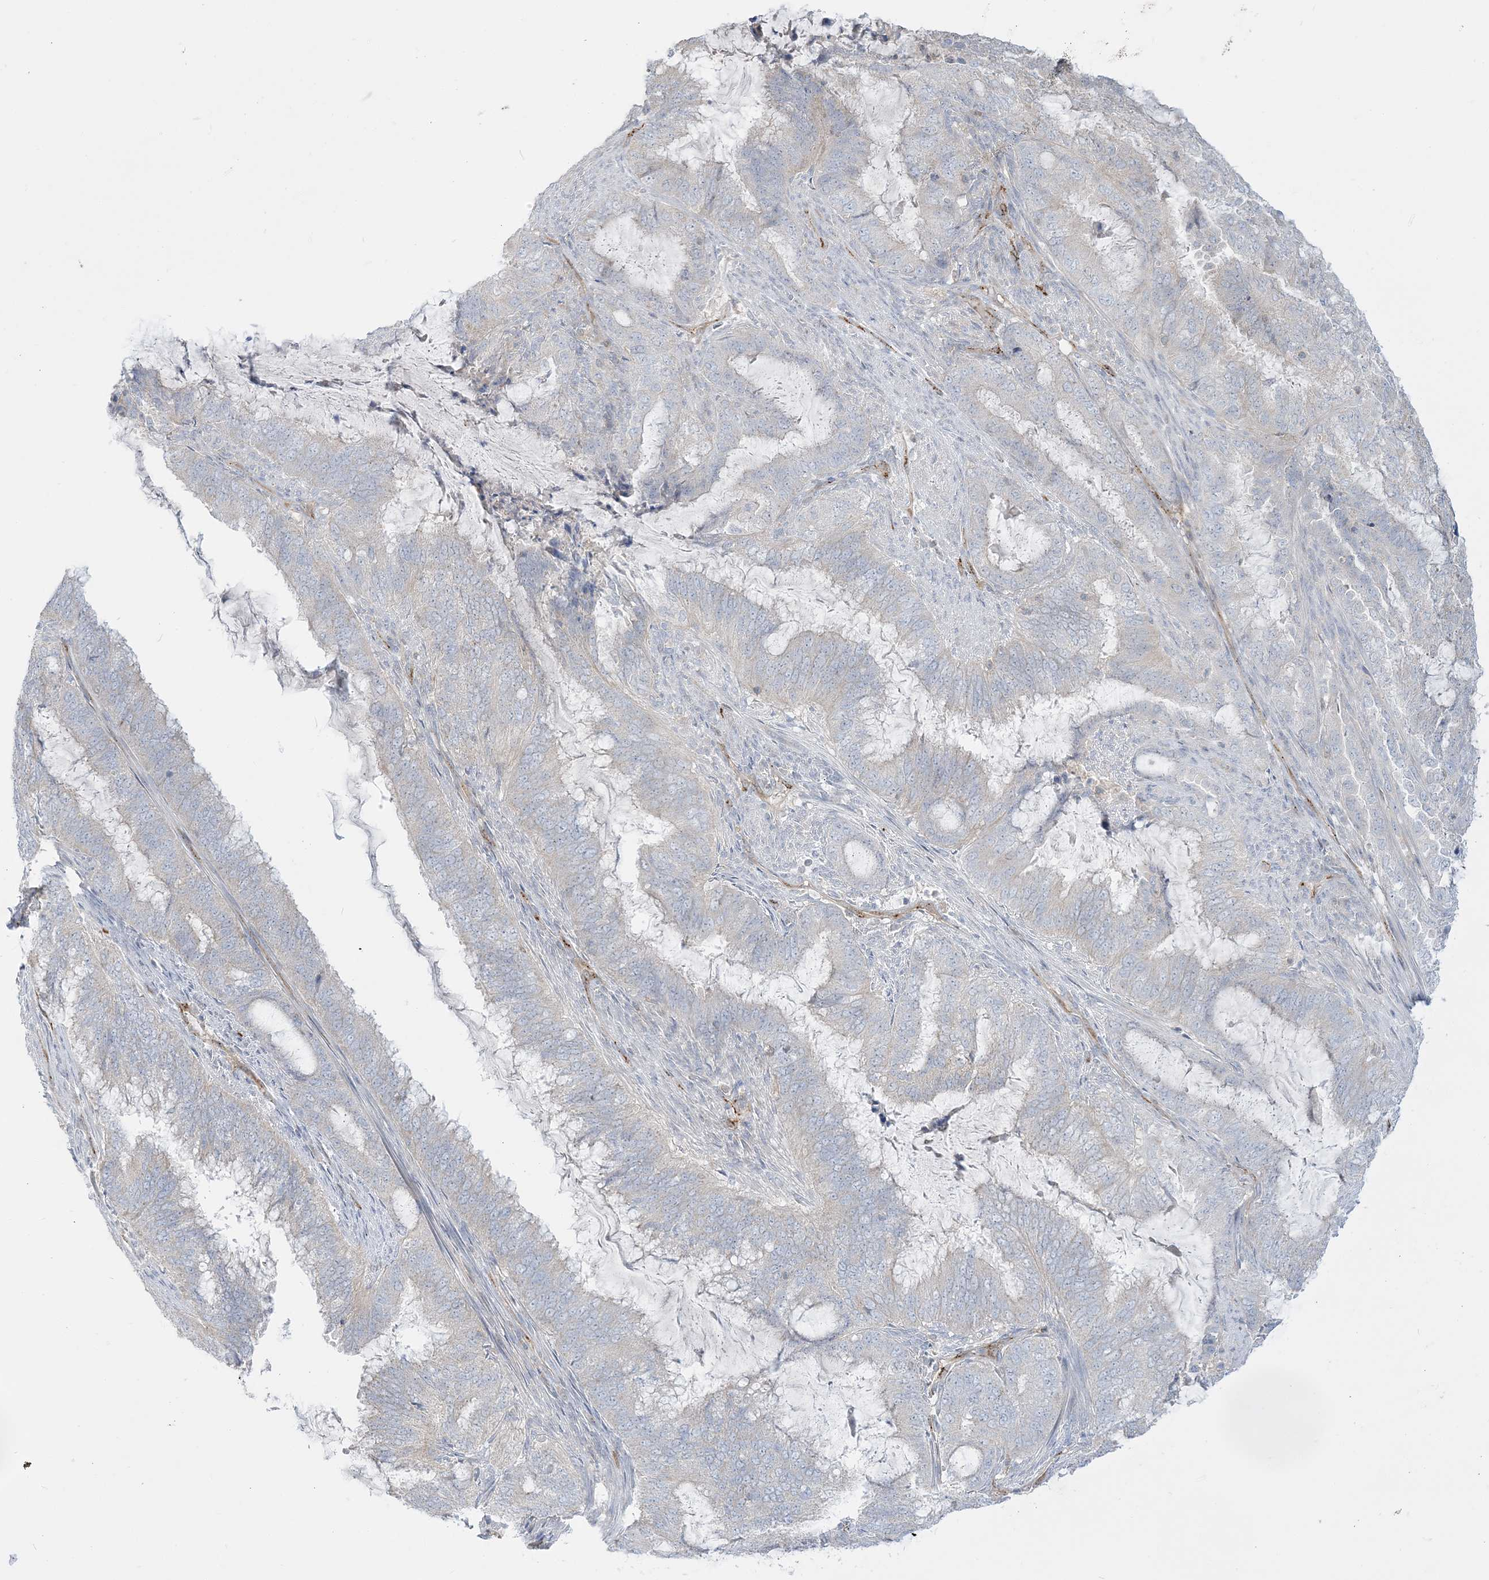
{"staining": {"intensity": "negative", "quantity": "none", "location": "none"}, "tissue": "endometrial cancer", "cell_type": "Tumor cells", "image_type": "cancer", "snomed": [{"axis": "morphology", "description": "Adenocarcinoma, NOS"}, {"axis": "topography", "description": "Endometrium"}], "caption": "Adenocarcinoma (endometrial) was stained to show a protein in brown. There is no significant positivity in tumor cells.", "gene": "INPP1", "patient": {"sex": "female", "age": 51}}